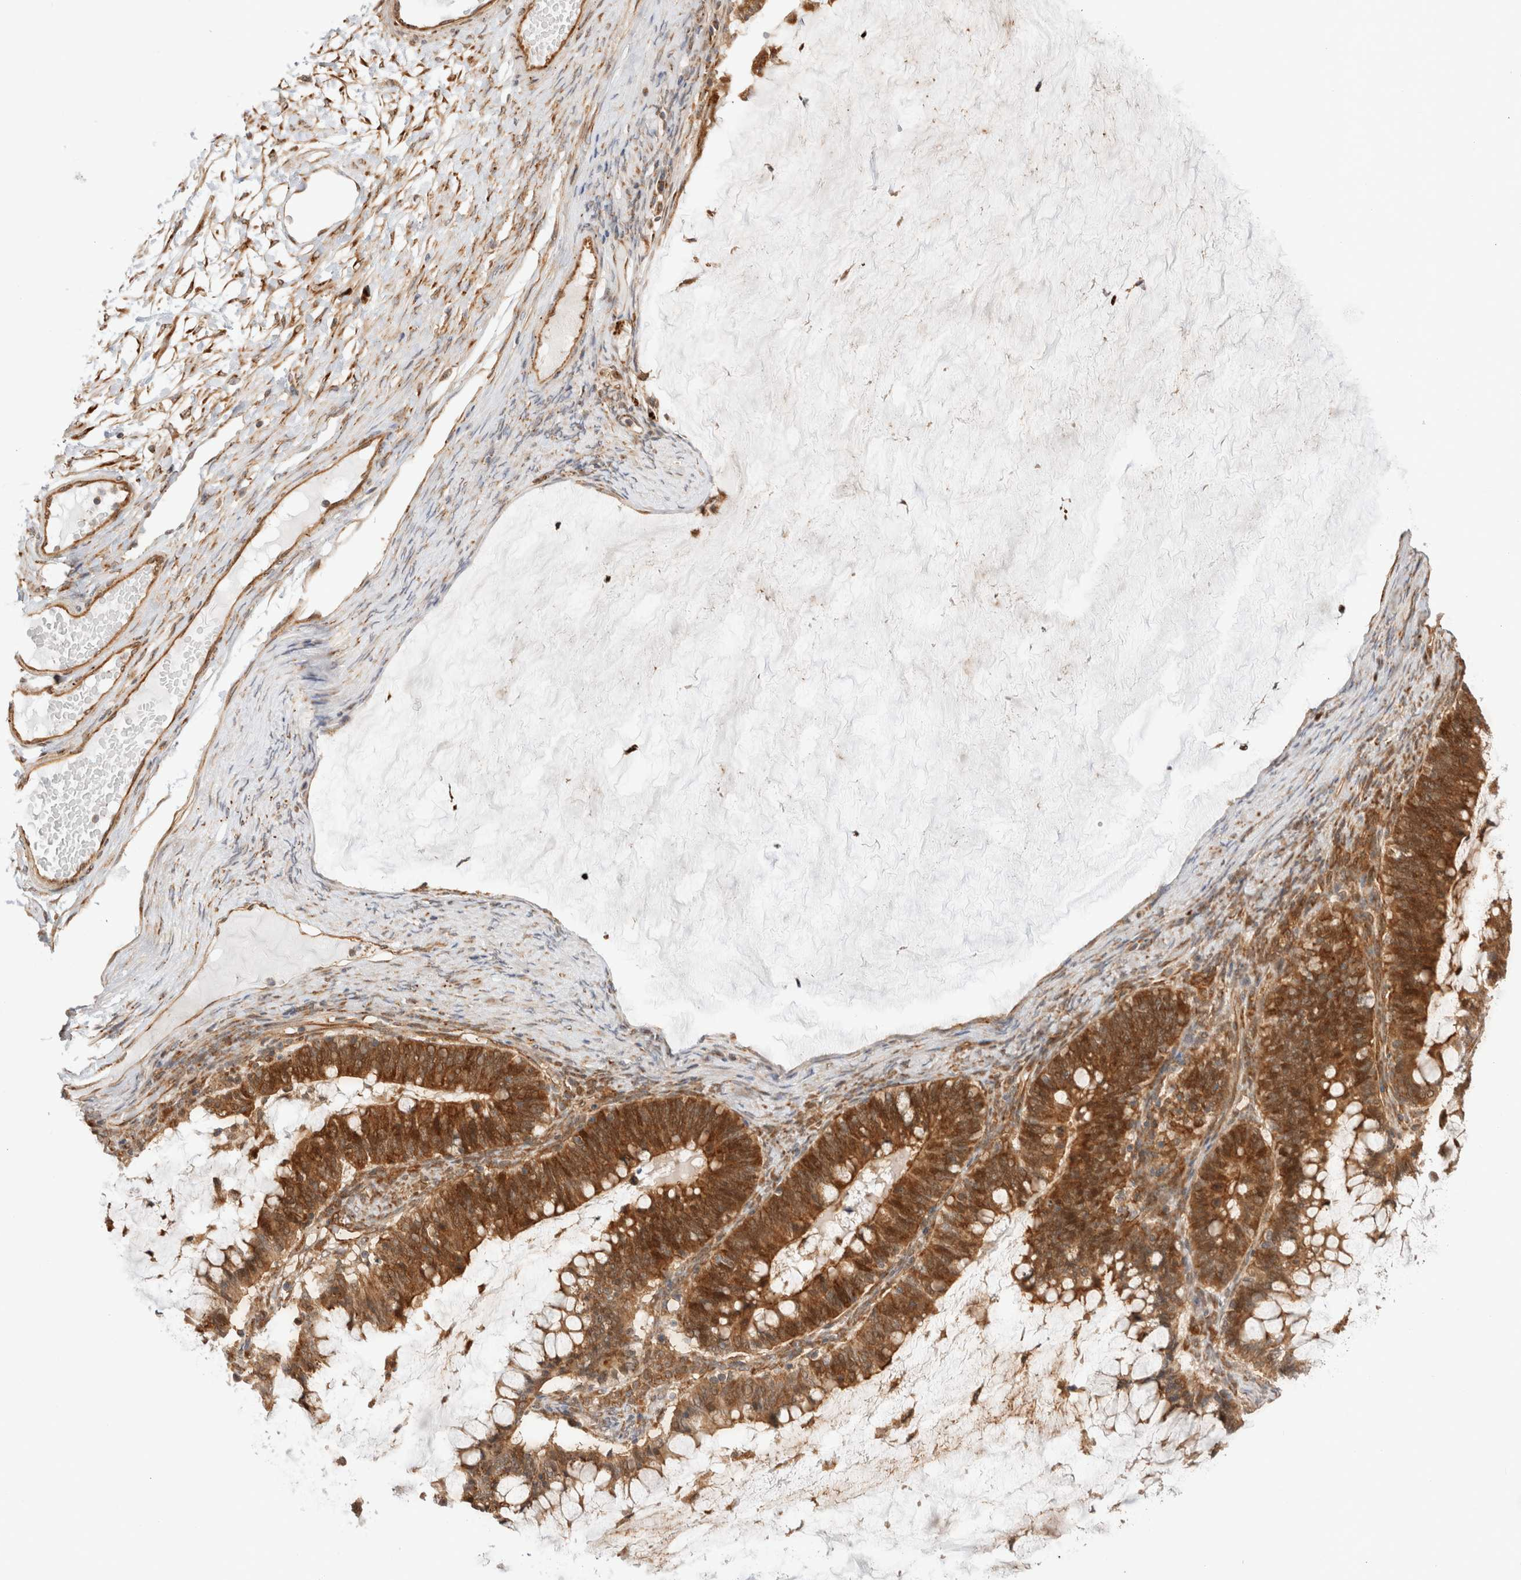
{"staining": {"intensity": "moderate", "quantity": ">75%", "location": "cytoplasmic/membranous"}, "tissue": "ovarian cancer", "cell_type": "Tumor cells", "image_type": "cancer", "snomed": [{"axis": "morphology", "description": "Cystadenocarcinoma, mucinous, NOS"}, {"axis": "topography", "description": "Ovary"}], "caption": "Human ovarian cancer stained with a brown dye exhibits moderate cytoplasmic/membranous positive staining in about >75% of tumor cells.", "gene": "ACTL9", "patient": {"sex": "female", "age": 61}}